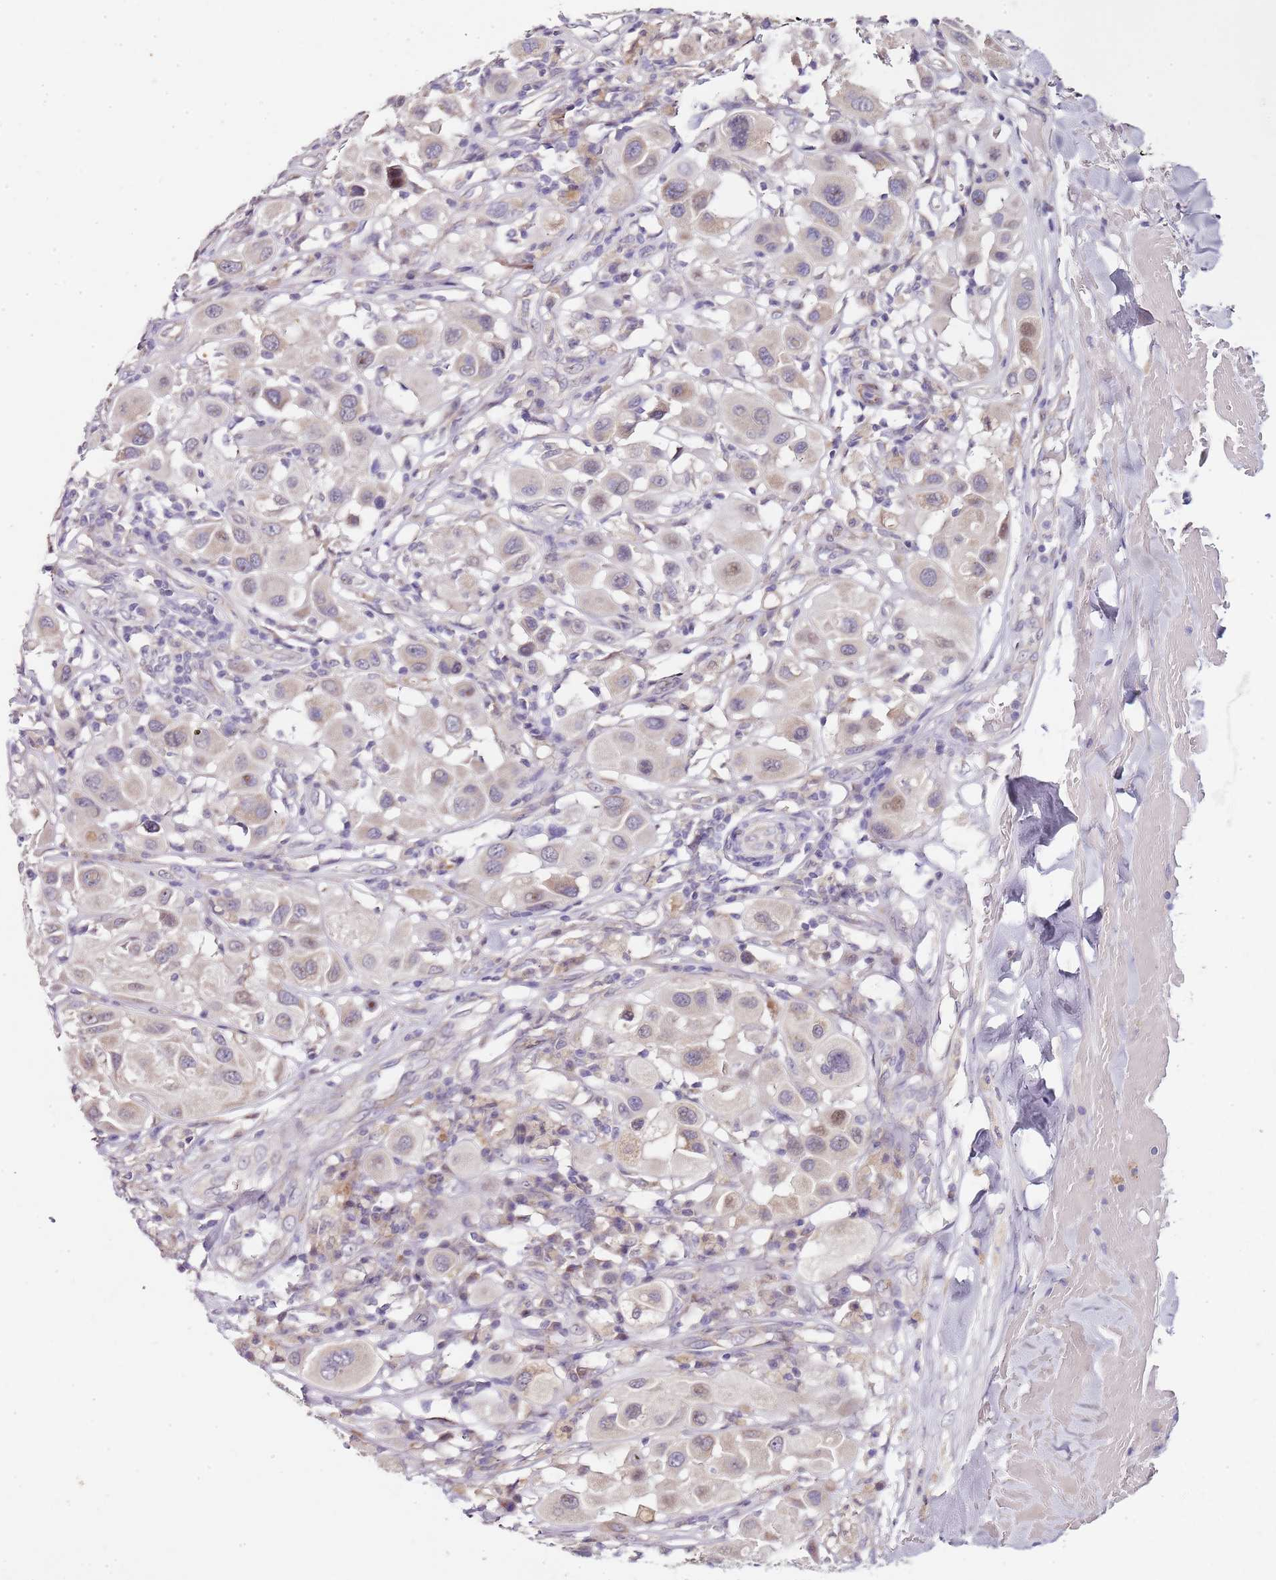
{"staining": {"intensity": "weak", "quantity": "<25%", "location": "cytoplasmic/membranous,nuclear"}, "tissue": "melanoma", "cell_type": "Tumor cells", "image_type": "cancer", "snomed": [{"axis": "morphology", "description": "Malignant melanoma, Metastatic site"}, {"axis": "topography", "description": "Skin"}], "caption": "Immunohistochemistry (IHC) photomicrograph of melanoma stained for a protein (brown), which reveals no positivity in tumor cells. (DAB immunohistochemistry (IHC) visualized using brightfield microscopy, high magnification).", "gene": "TBC1D9", "patient": {"sex": "male", "age": 41}}